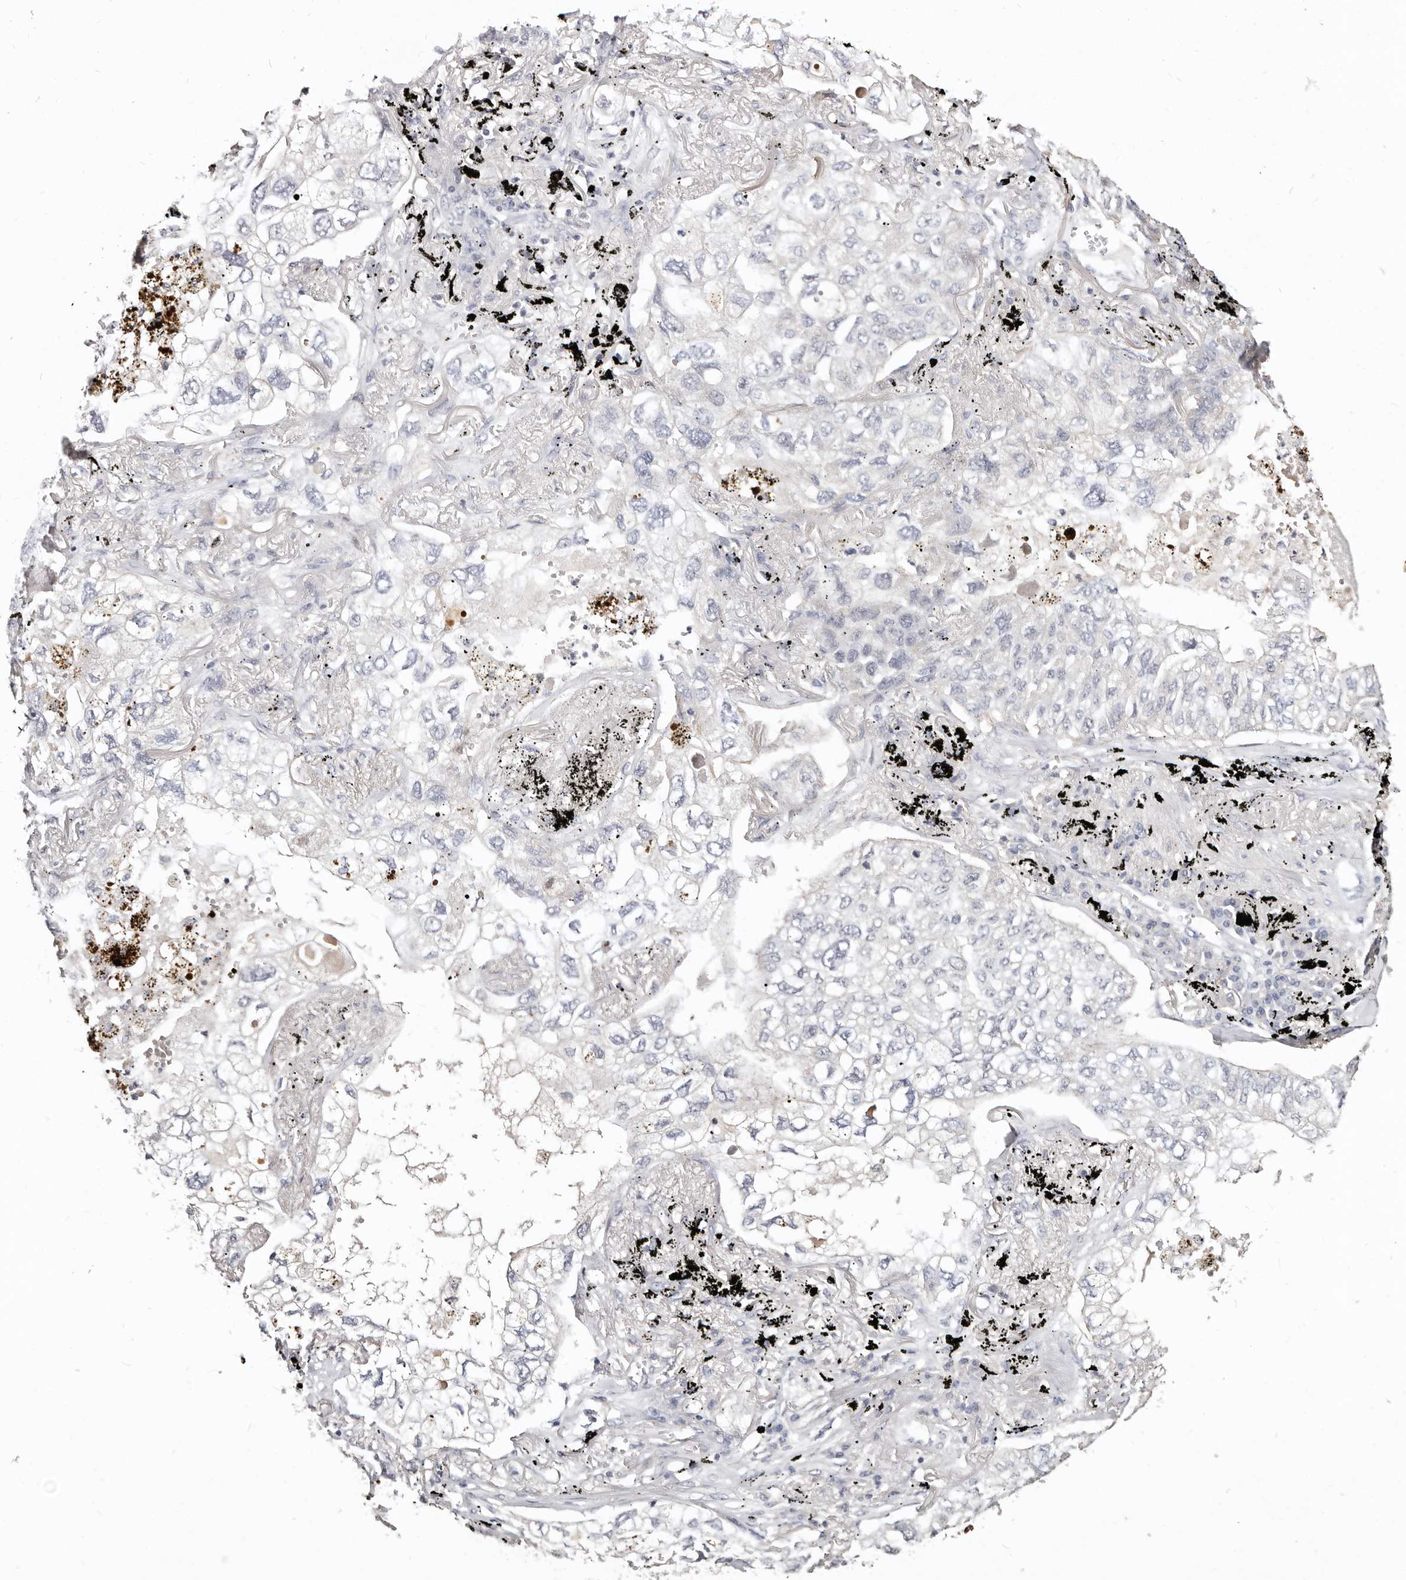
{"staining": {"intensity": "negative", "quantity": "none", "location": "none"}, "tissue": "lung cancer", "cell_type": "Tumor cells", "image_type": "cancer", "snomed": [{"axis": "morphology", "description": "Adenocarcinoma, NOS"}, {"axis": "topography", "description": "Lung"}], "caption": "Tumor cells are negative for brown protein staining in lung cancer (adenocarcinoma). Brightfield microscopy of immunohistochemistry stained with DAB (3,3'-diaminobenzidine) (brown) and hematoxylin (blue), captured at high magnification.", "gene": "MRPS33", "patient": {"sex": "male", "age": 65}}